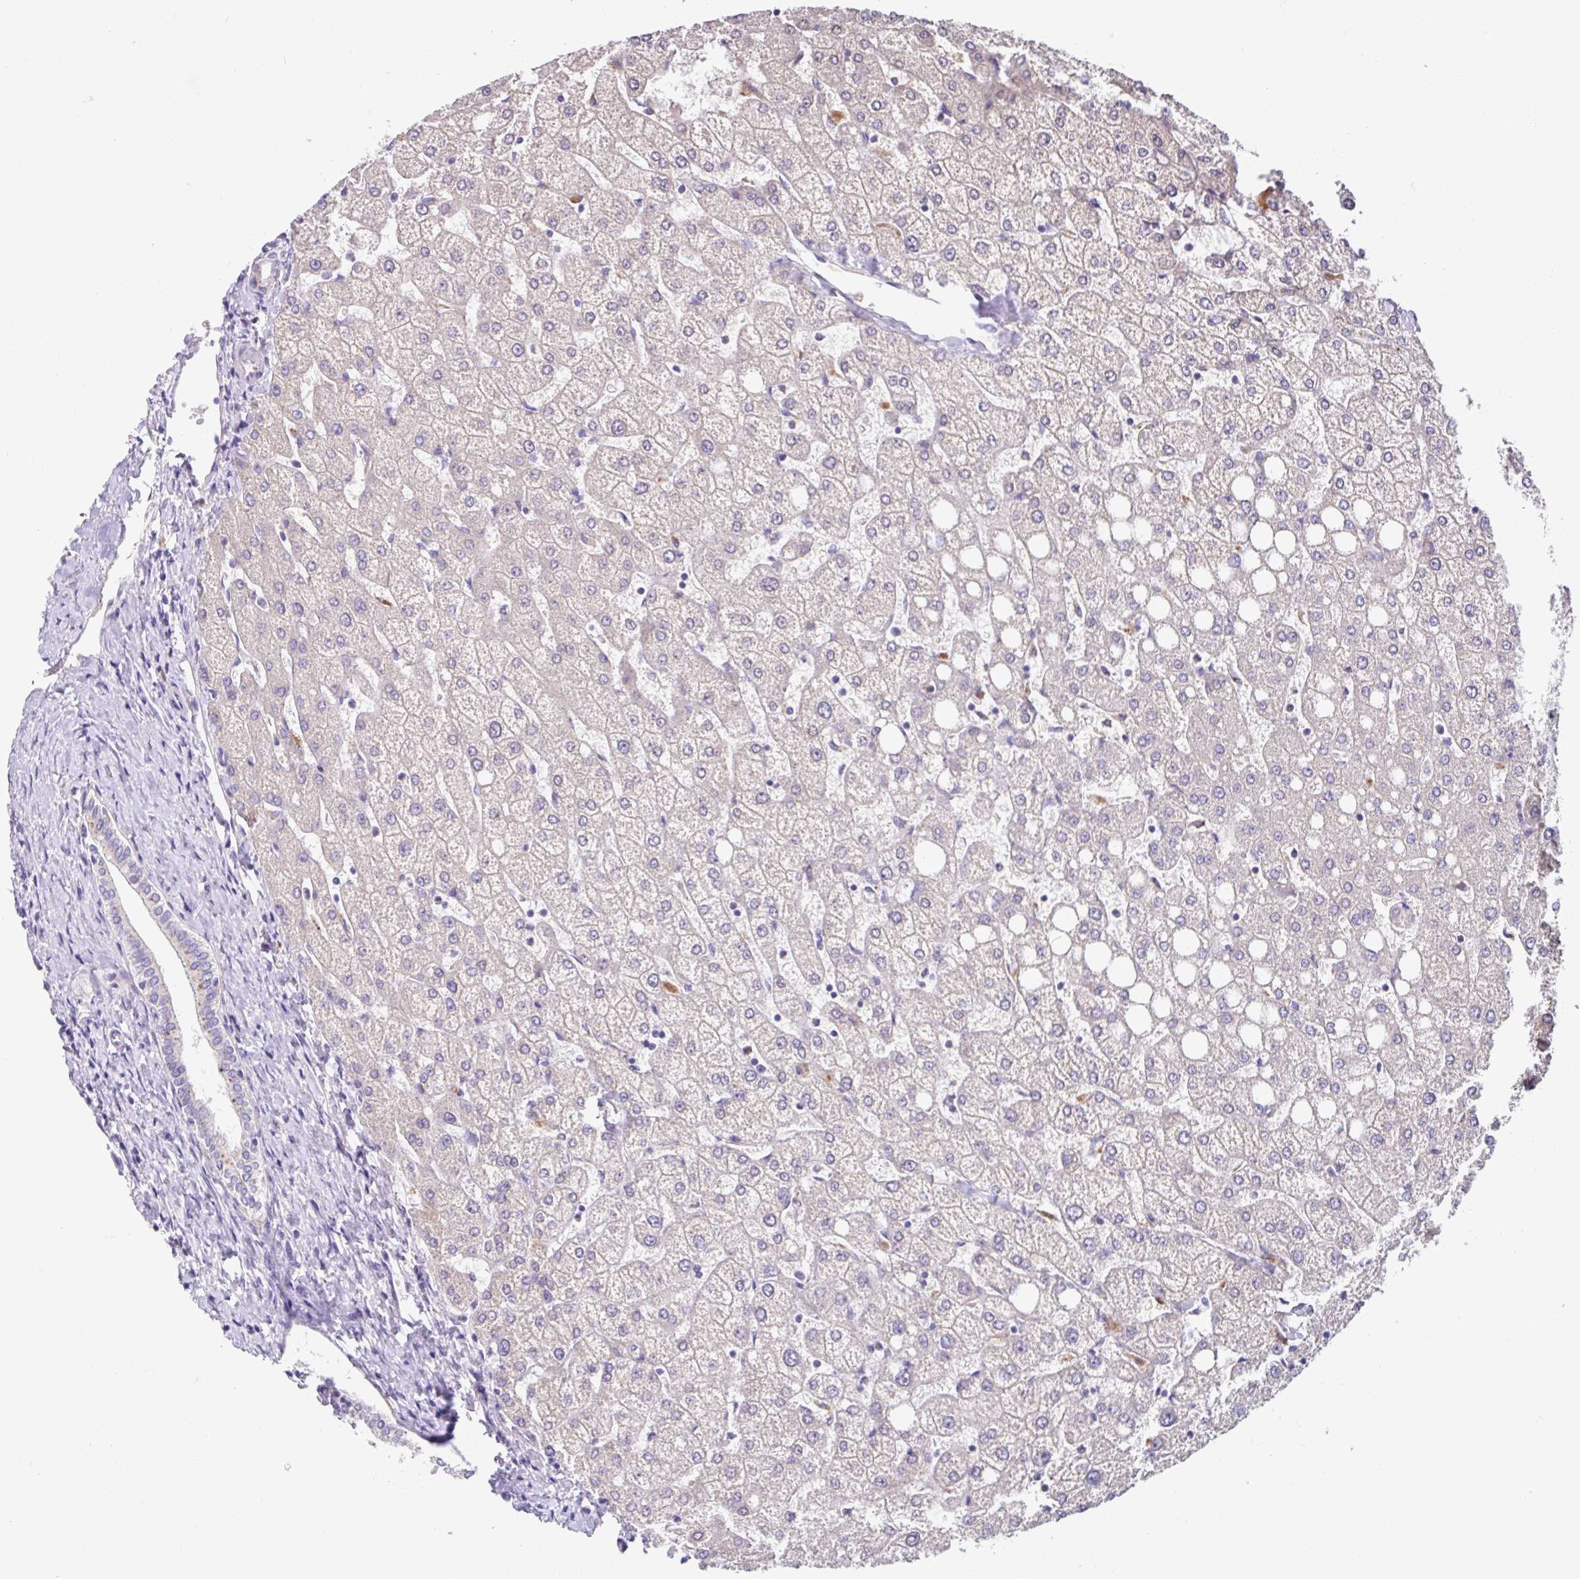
{"staining": {"intensity": "negative", "quantity": "none", "location": "none"}, "tissue": "liver", "cell_type": "Cholangiocytes", "image_type": "normal", "snomed": [{"axis": "morphology", "description": "Normal tissue, NOS"}, {"axis": "topography", "description": "Liver"}], "caption": "The micrograph exhibits no significant positivity in cholangiocytes of liver. The staining was performed using DAB to visualize the protein expression in brown, while the nuclei were stained in blue with hematoxylin (Magnification: 20x).", "gene": "ZNF33A", "patient": {"sex": "female", "age": 54}}